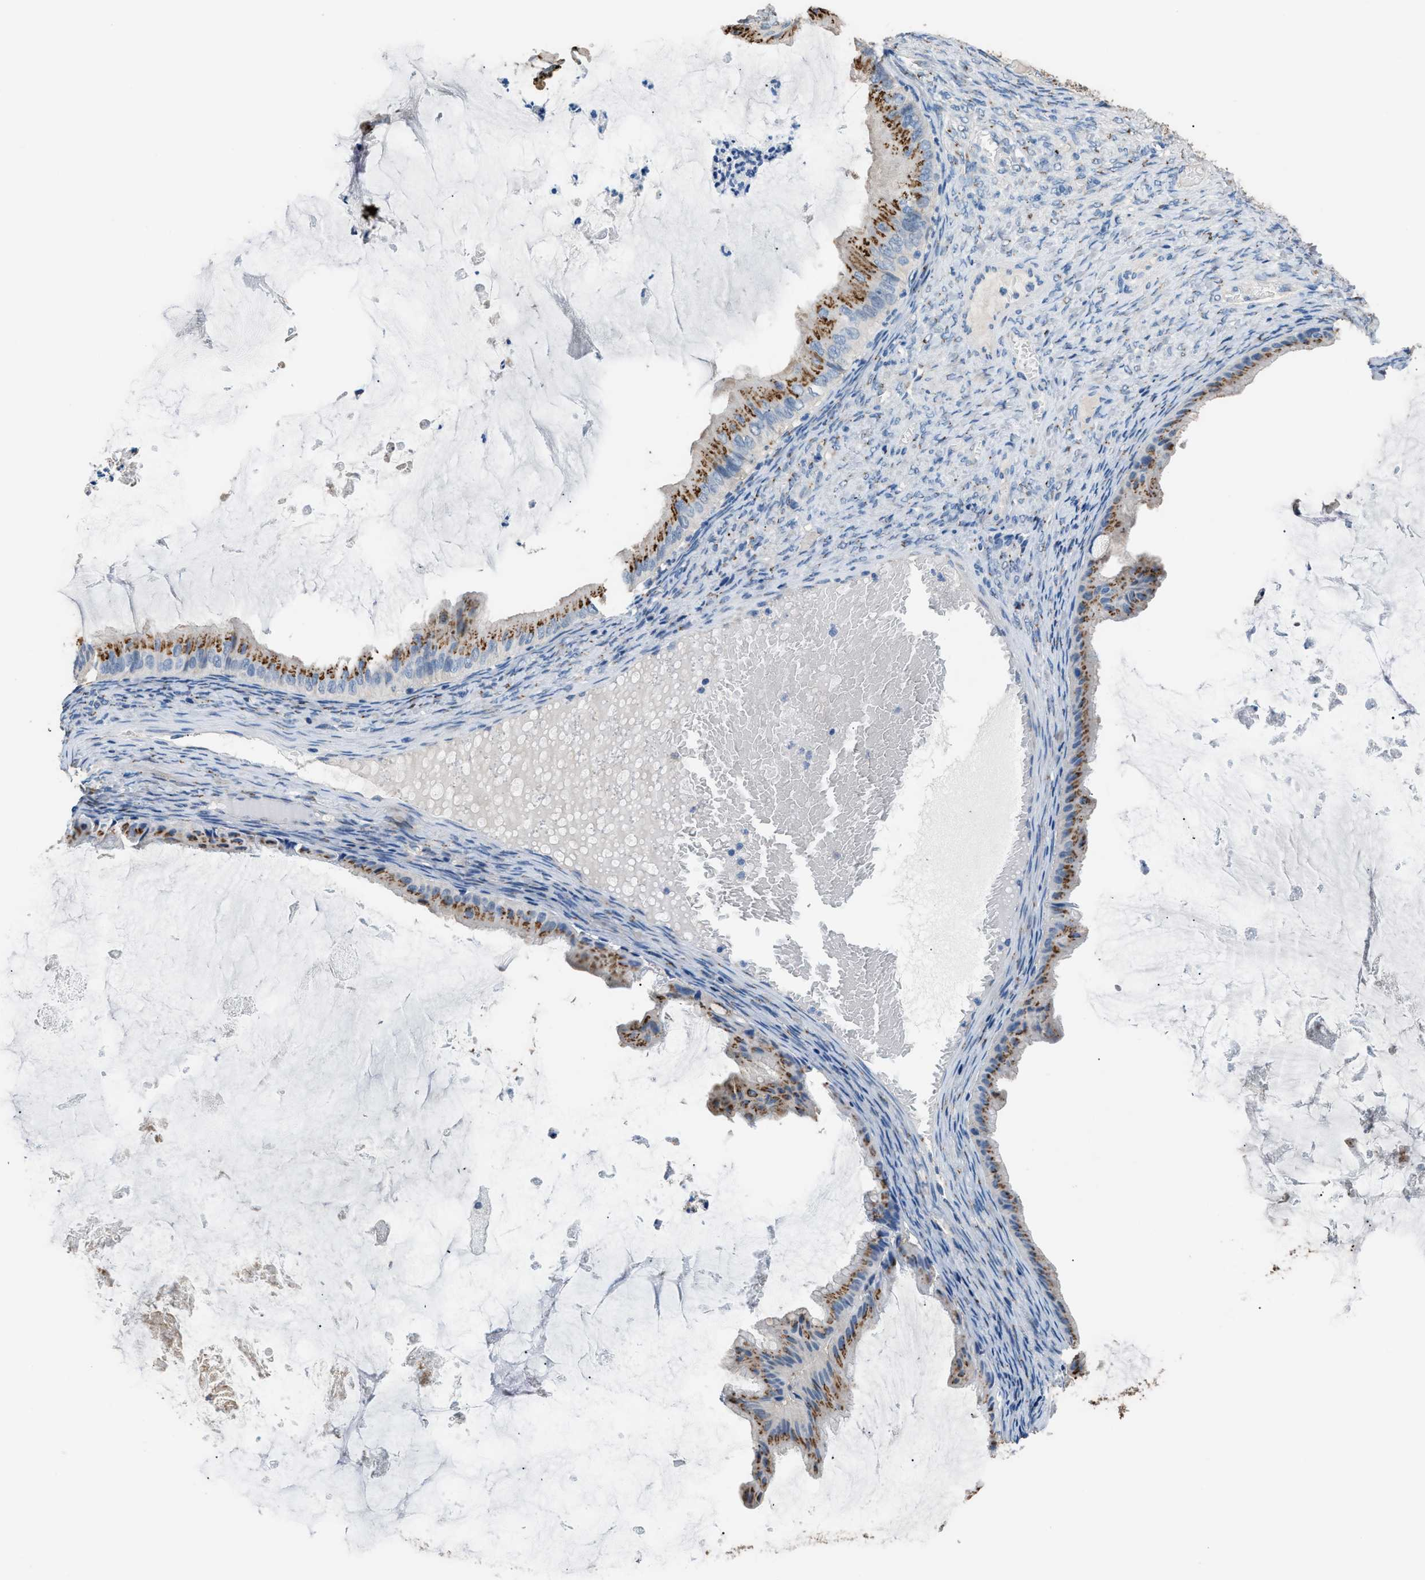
{"staining": {"intensity": "strong", "quantity": ">75%", "location": "cytoplasmic/membranous"}, "tissue": "ovarian cancer", "cell_type": "Tumor cells", "image_type": "cancer", "snomed": [{"axis": "morphology", "description": "Cystadenocarcinoma, mucinous, NOS"}, {"axis": "topography", "description": "Ovary"}], "caption": "Tumor cells exhibit high levels of strong cytoplasmic/membranous staining in approximately >75% of cells in mucinous cystadenocarcinoma (ovarian).", "gene": "GOLM1", "patient": {"sex": "female", "age": 61}}